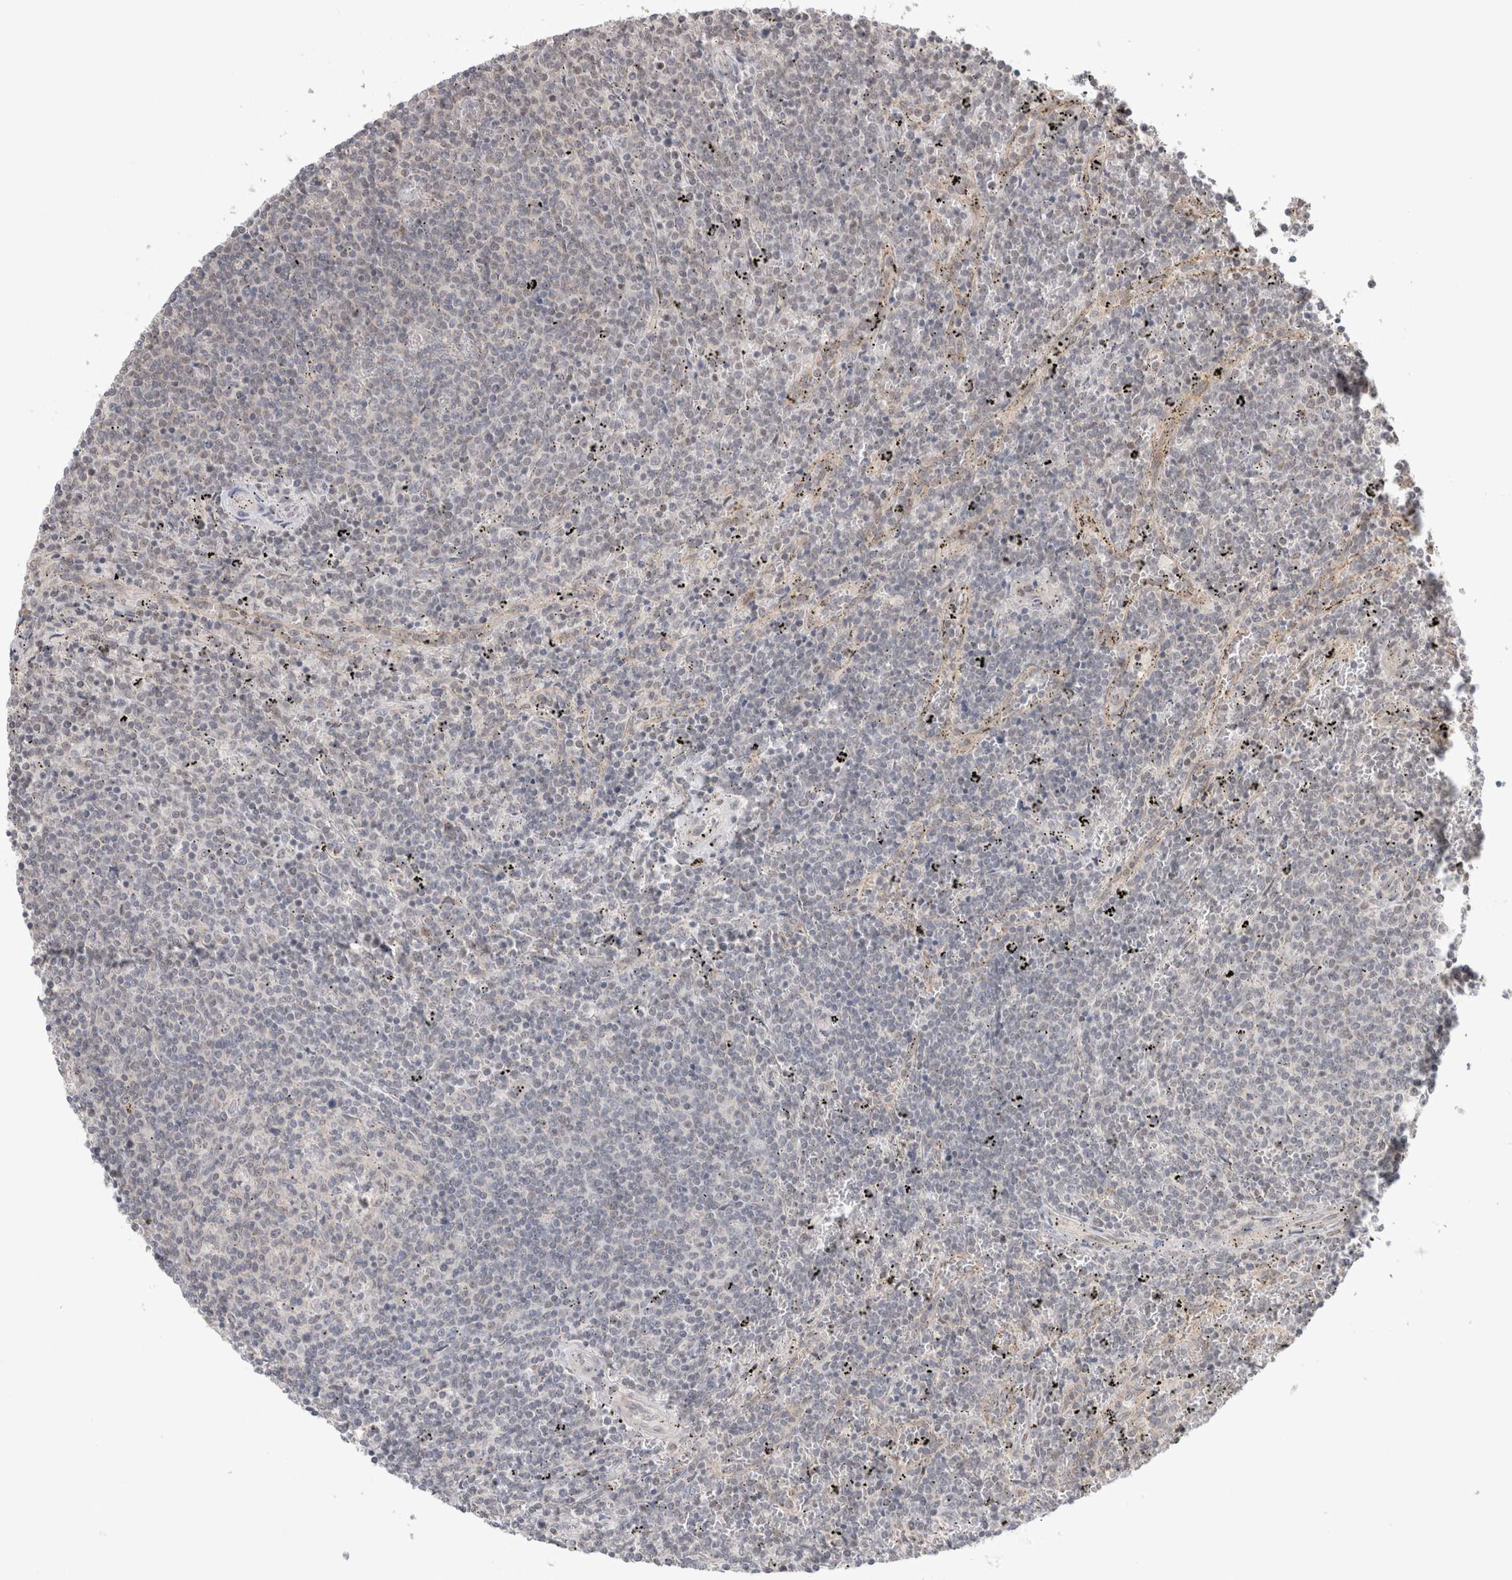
{"staining": {"intensity": "negative", "quantity": "none", "location": "none"}, "tissue": "lymphoma", "cell_type": "Tumor cells", "image_type": "cancer", "snomed": [{"axis": "morphology", "description": "Malignant lymphoma, non-Hodgkin's type, Low grade"}, {"axis": "topography", "description": "Spleen"}], "caption": "Protein analysis of lymphoma reveals no significant staining in tumor cells.", "gene": "SYDE2", "patient": {"sex": "female", "age": 50}}